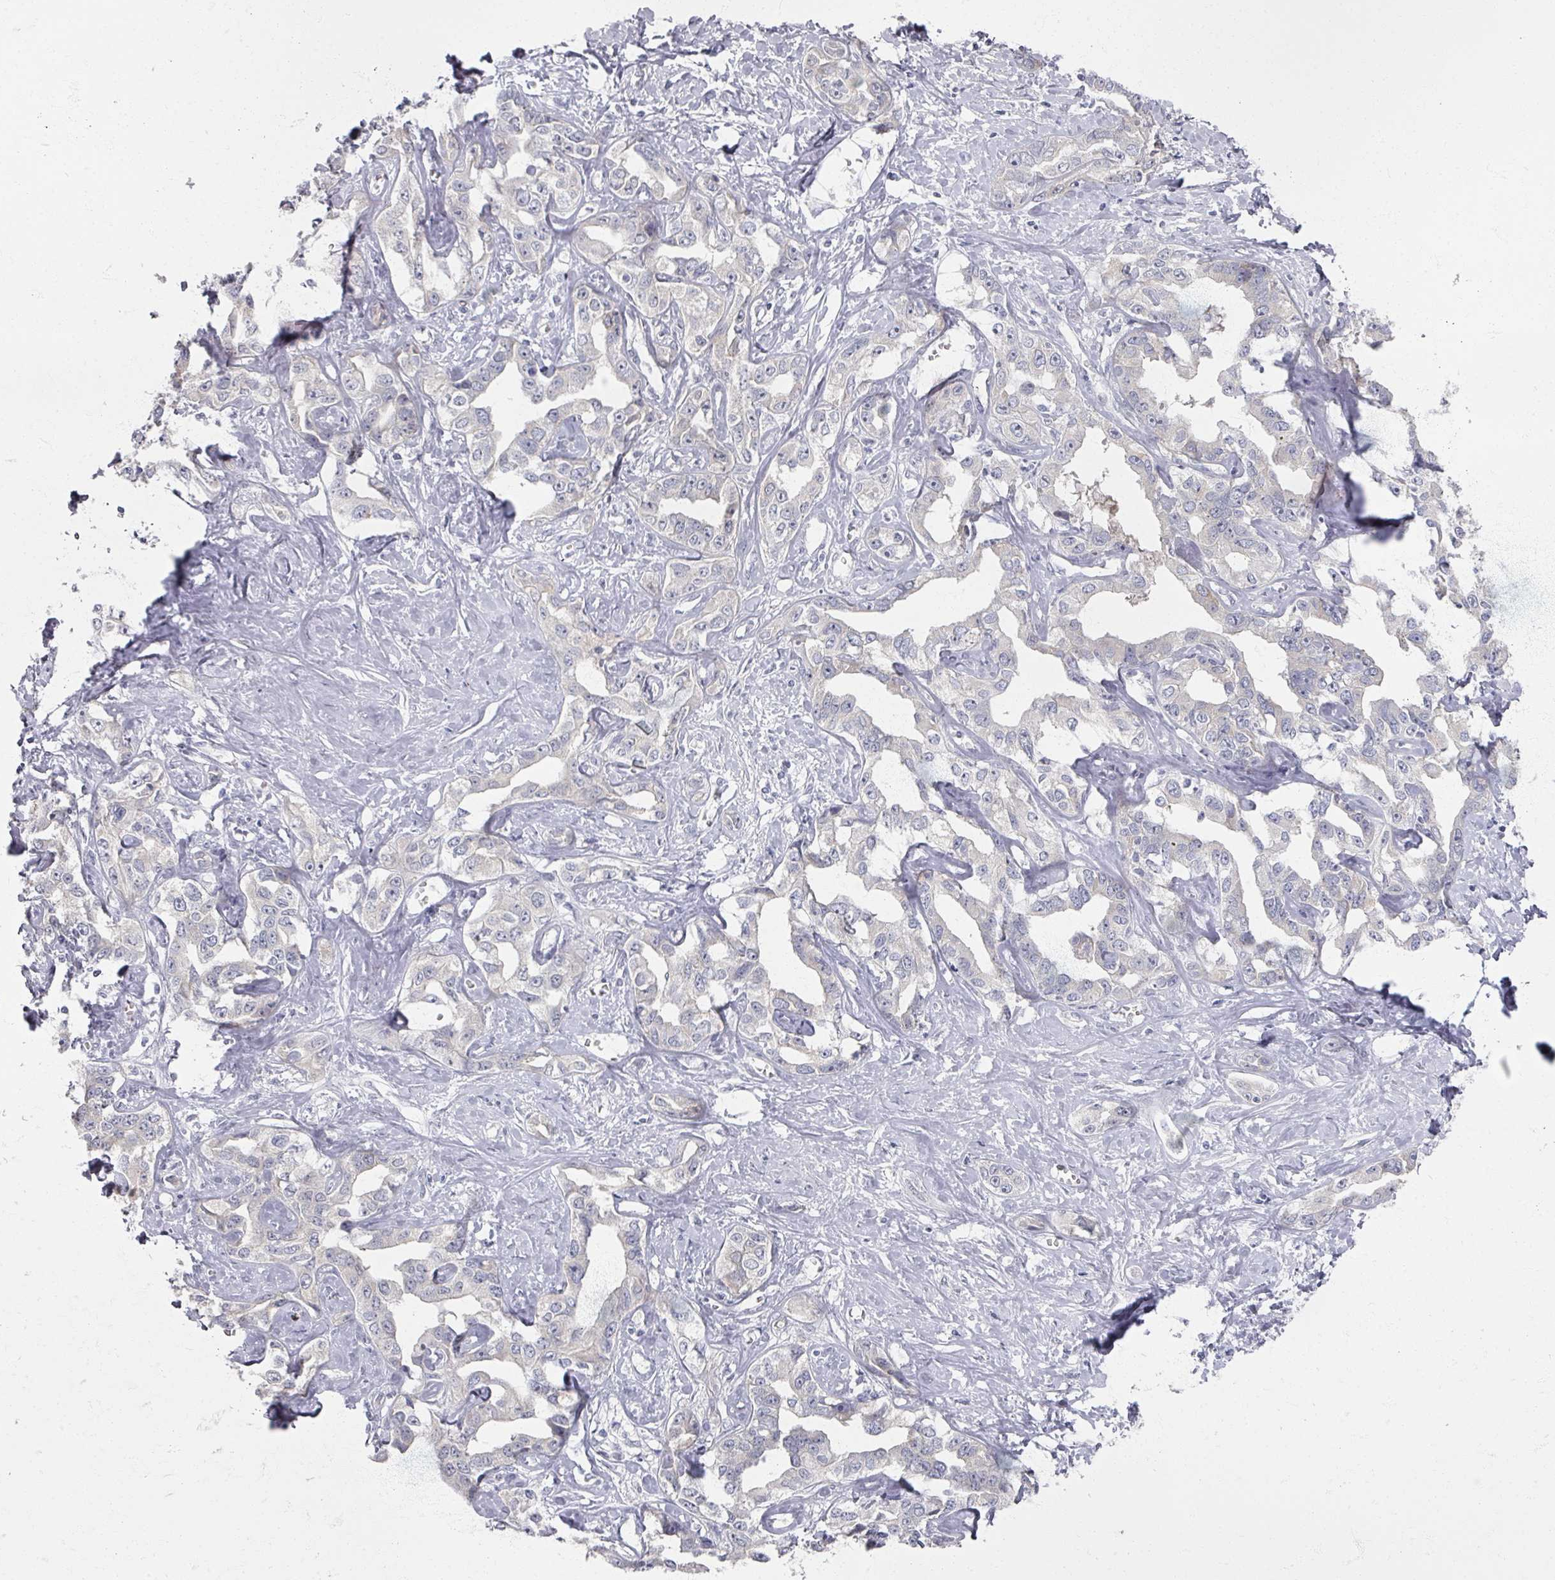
{"staining": {"intensity": "negative", "quantity": "none", "location": "none"}, "tissue": "liver cancer", "cell_type": "Tumor cells", "image_type": "cancer", "snomed": [{"axis": "morphology", "description": "Cholangiocarcinoma"}, {"axis": "topography", "description": "Liver"}], "caption": "Liver cancer stained for a protein using IHC displays no staining tumor cells.", "gene": "TTYH3", "patient": {"sex": "male", "age": 59}}